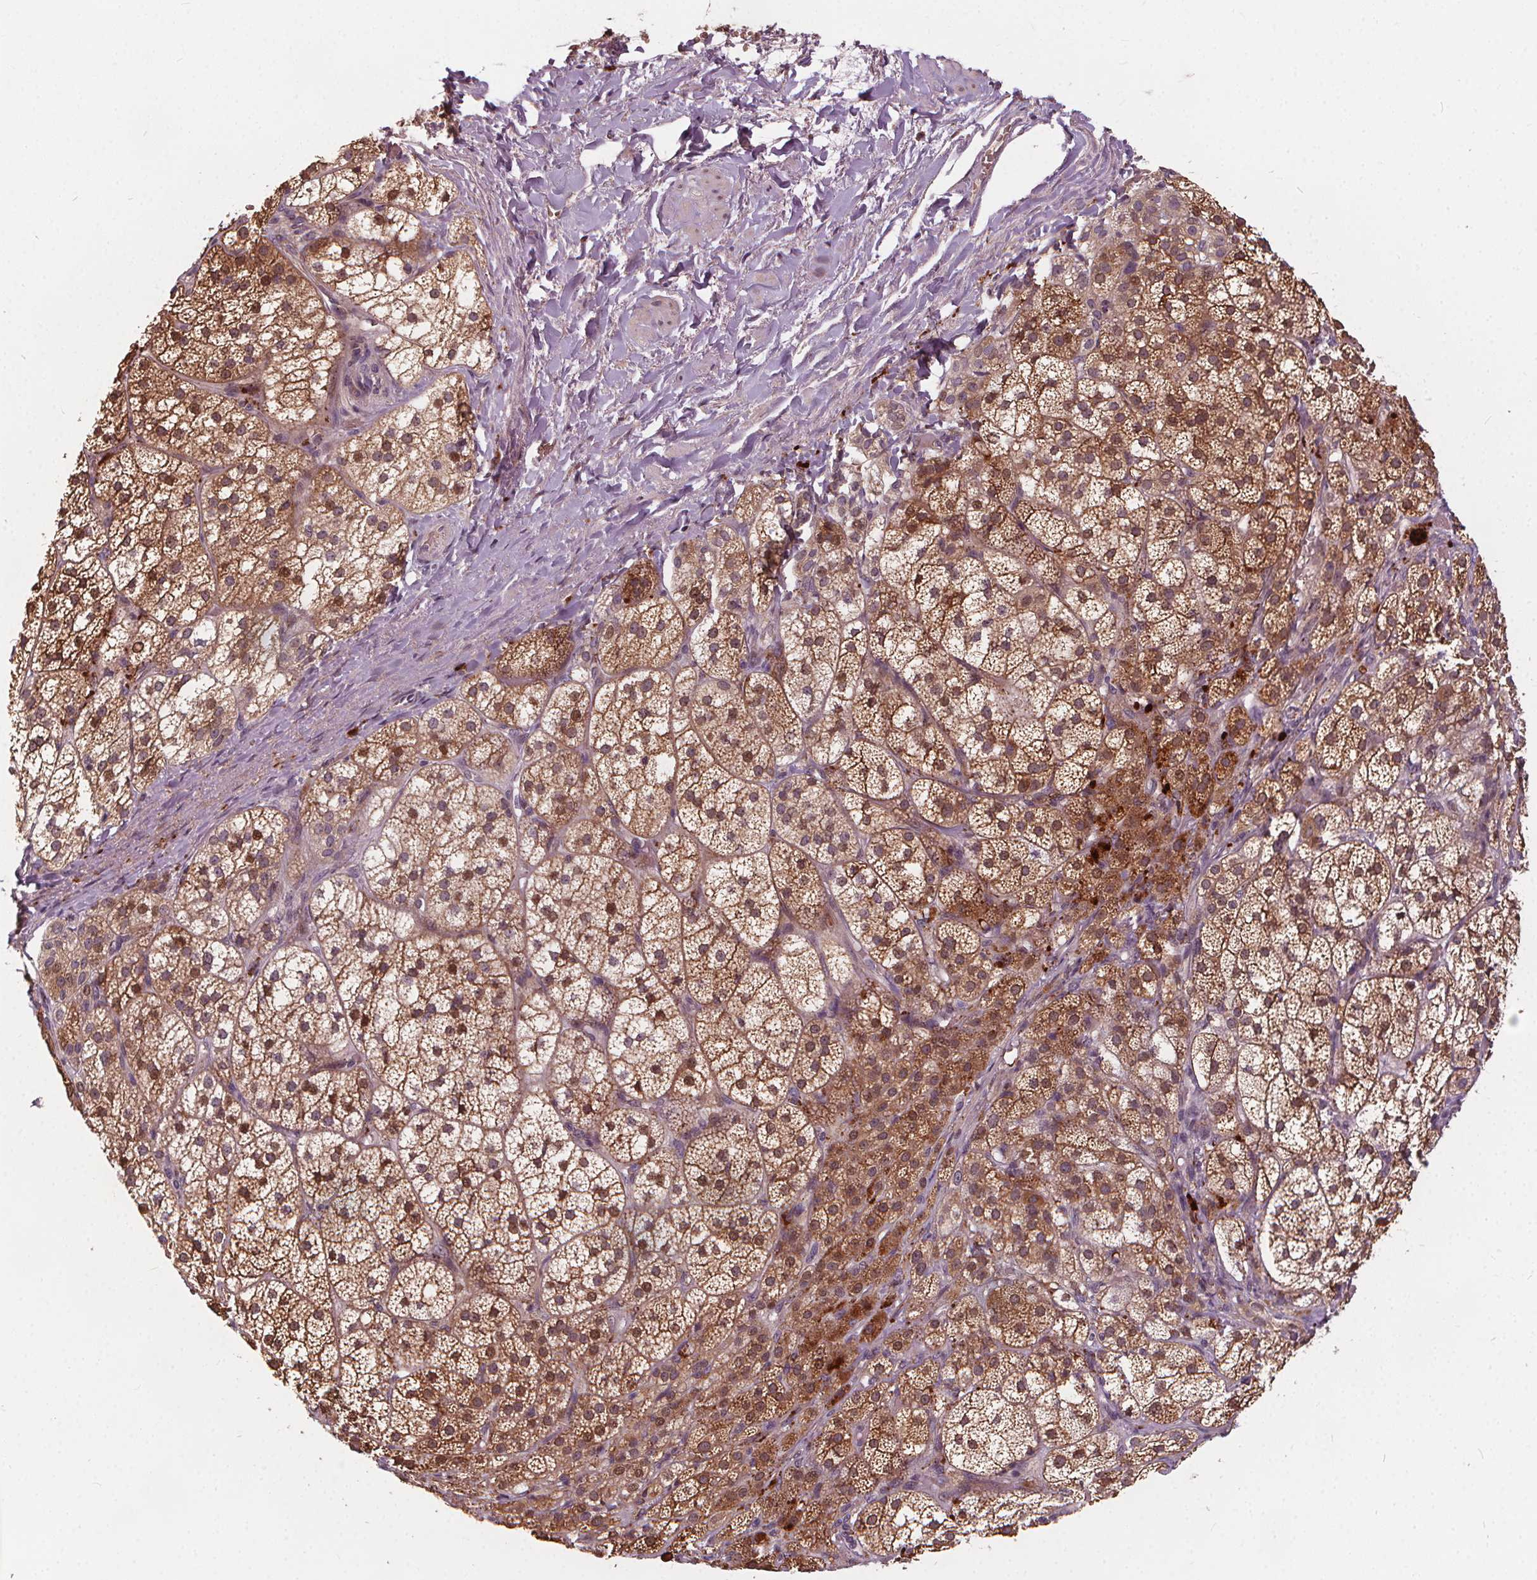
{"staining": {"intensity": "strong", "quantity": ">75%", "location": "cytoplasmic/membranous,nuclear"}, "tissue": "adrenal gland", "cell_type": "Glandular cells", "image_type": "normal", "snomed": [{"axis": "morphology", "description": "Normal tissue, NOS"}, {"axis": "topography", "description": "Adrenal gland"}], "caption": "The micrograph displays immunohistochemical staining of normal adrenal gland. There is strong cytoplasmic/membranous,nuclear expression is seen in about >75% of glandular cells.", "gene": "IPO13", "patient": {"sex": "female", "age": 60}}